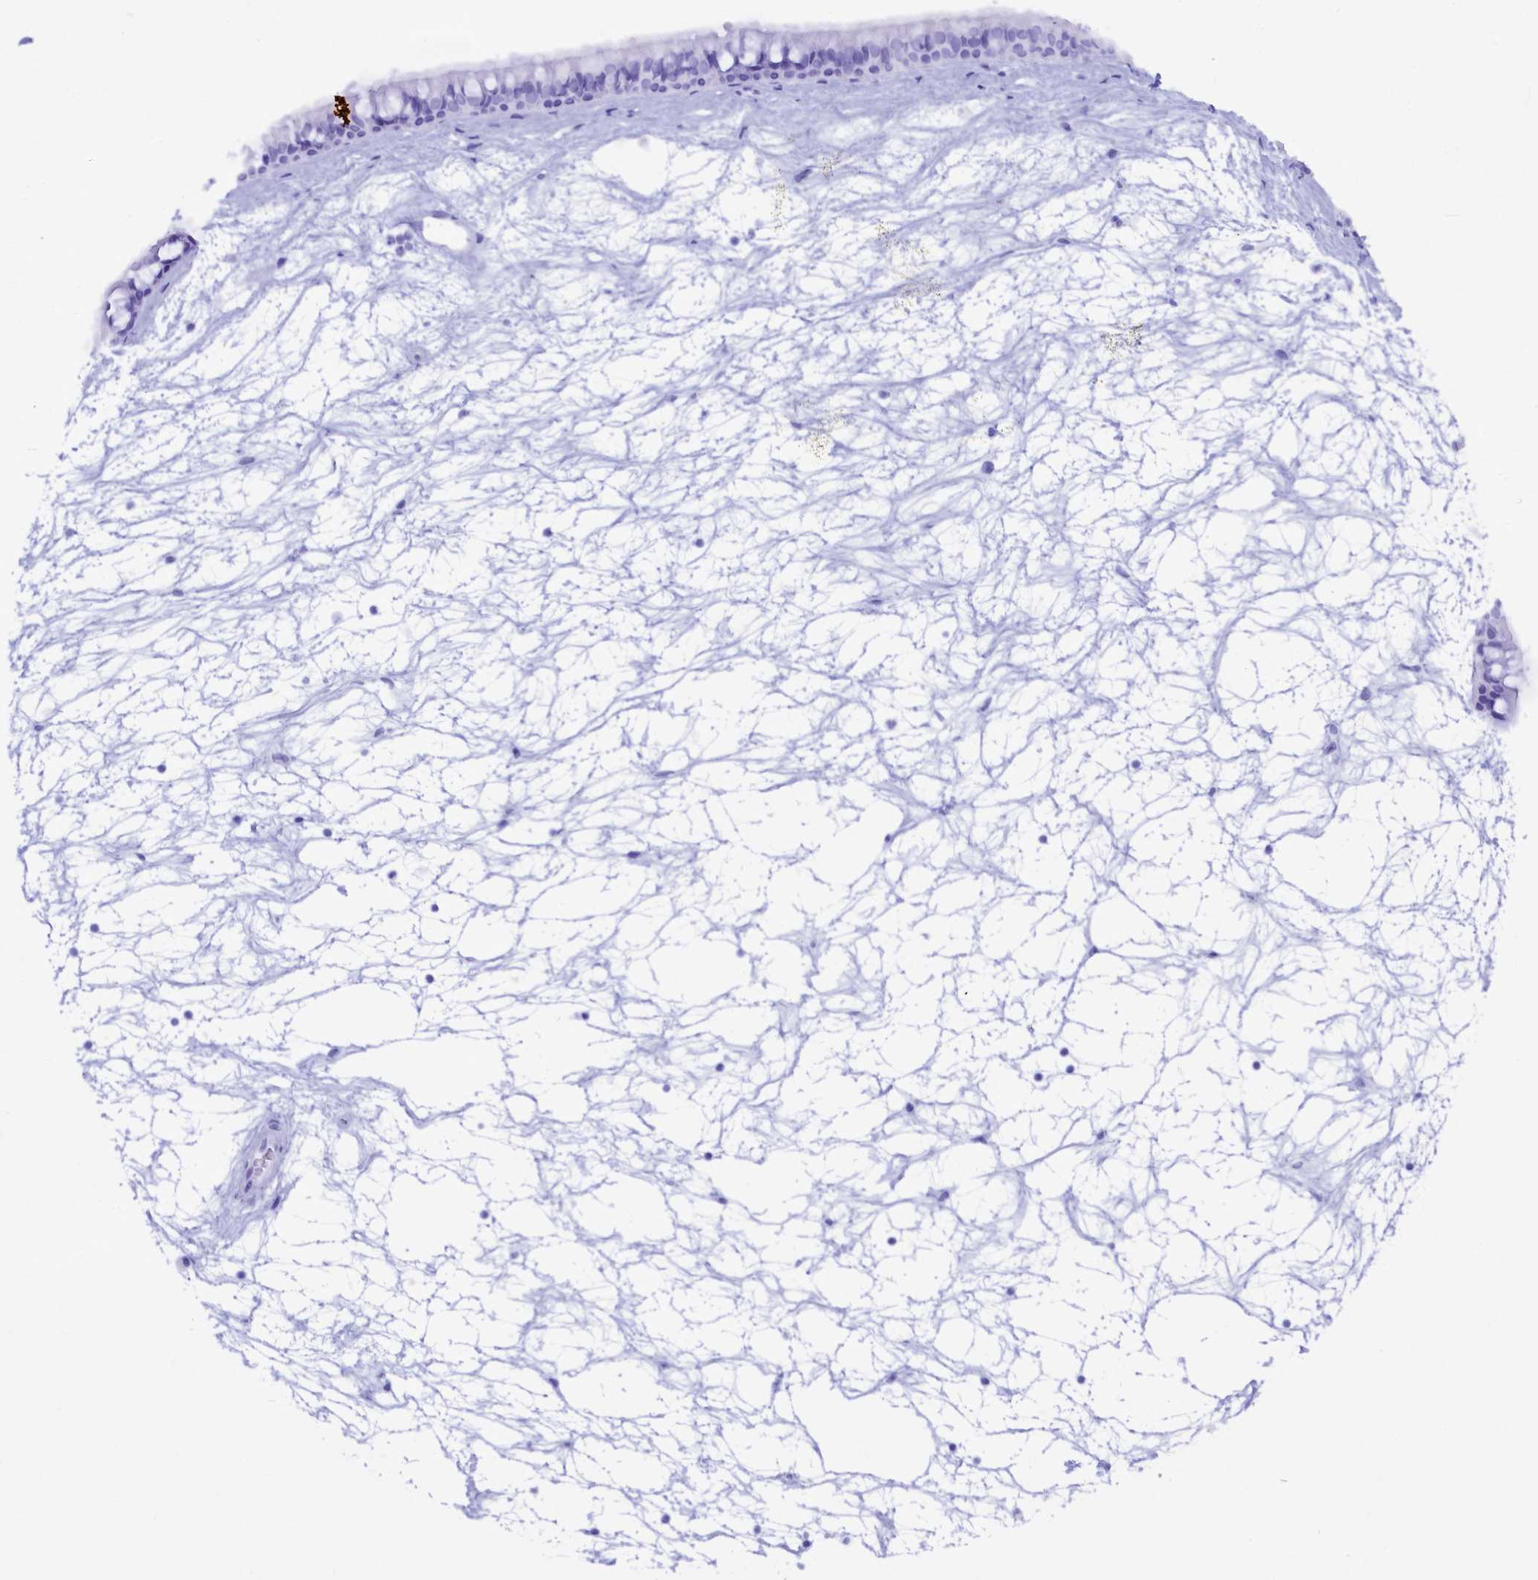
{"staining": {"intensity": "negative", "quantity": "none", "location": "none"}, "tissue": "nasopharynx", "cell_type": "Respiratory epithelial cells", "image_type": "normal", "snomed": [{"axis": "morphology", "description": "Normal tissue, NOS"}, {"axis": "topography", "description": "Nasopharynx"}], "caption": "This is an IHC histopathology image of benign human nasopharynx. There is no expression in respiratory epithelial cells.", "gene": "ZSWIM4", "patient": {"sex": "male", "age": 64}}